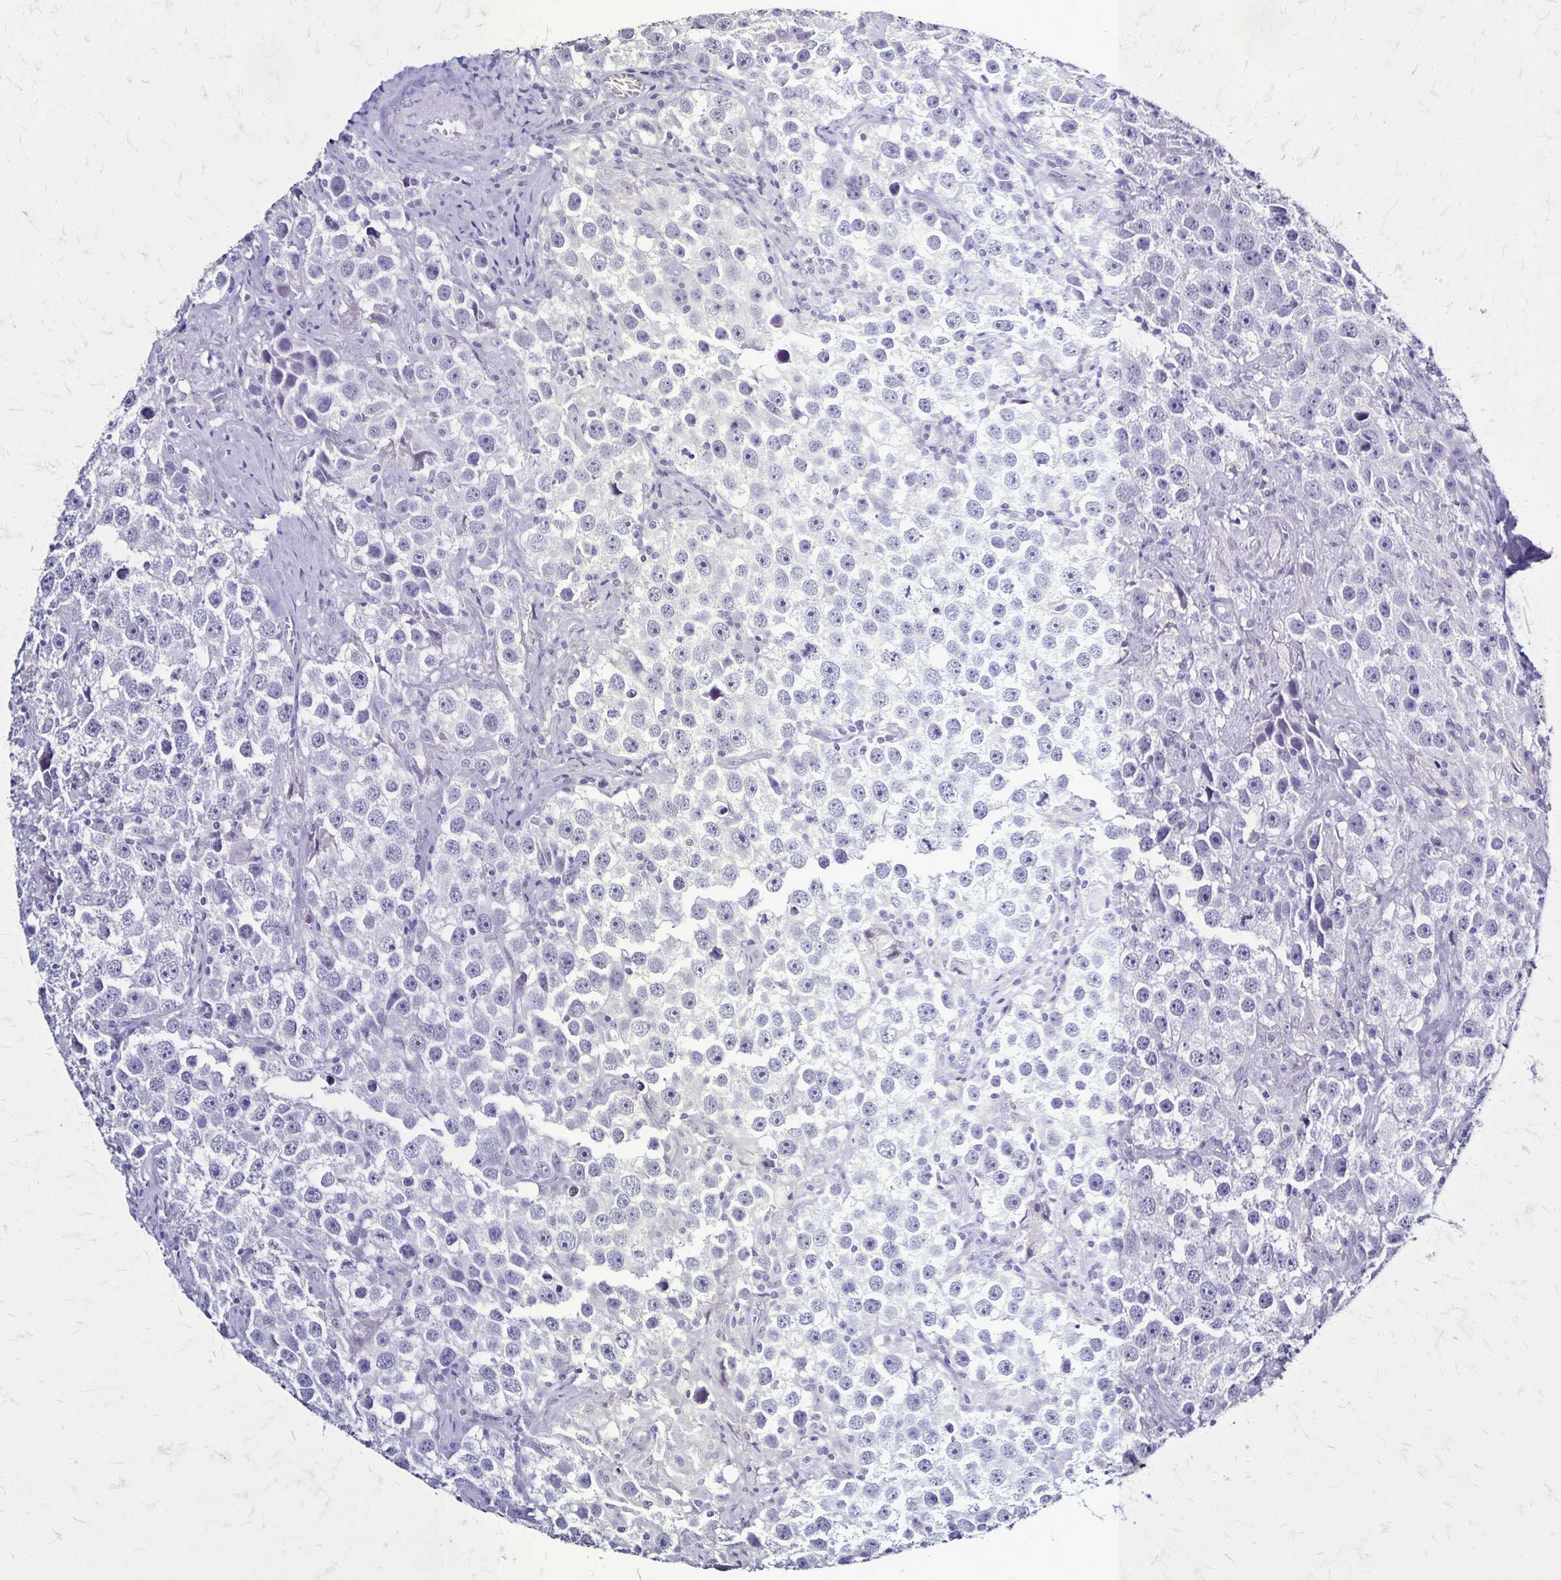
{"staining": {"intensity": "negative", "quantity": "none", "location": "none"}, "tissue": "testis cancer", "cell_type": "Tumor cells", "image_type": "cancer", "snomed": [{"axis": "morphology", "description": "Seminoma, NOS"}, {"axis": "topography", "description": "Testis"}], "caption": "This is an IHC photomicrograph of seminoma (testis). There is no staining in tumor cells.", "gene": "PLXNA4", "patient": {"sex": "male", "age": 49}}